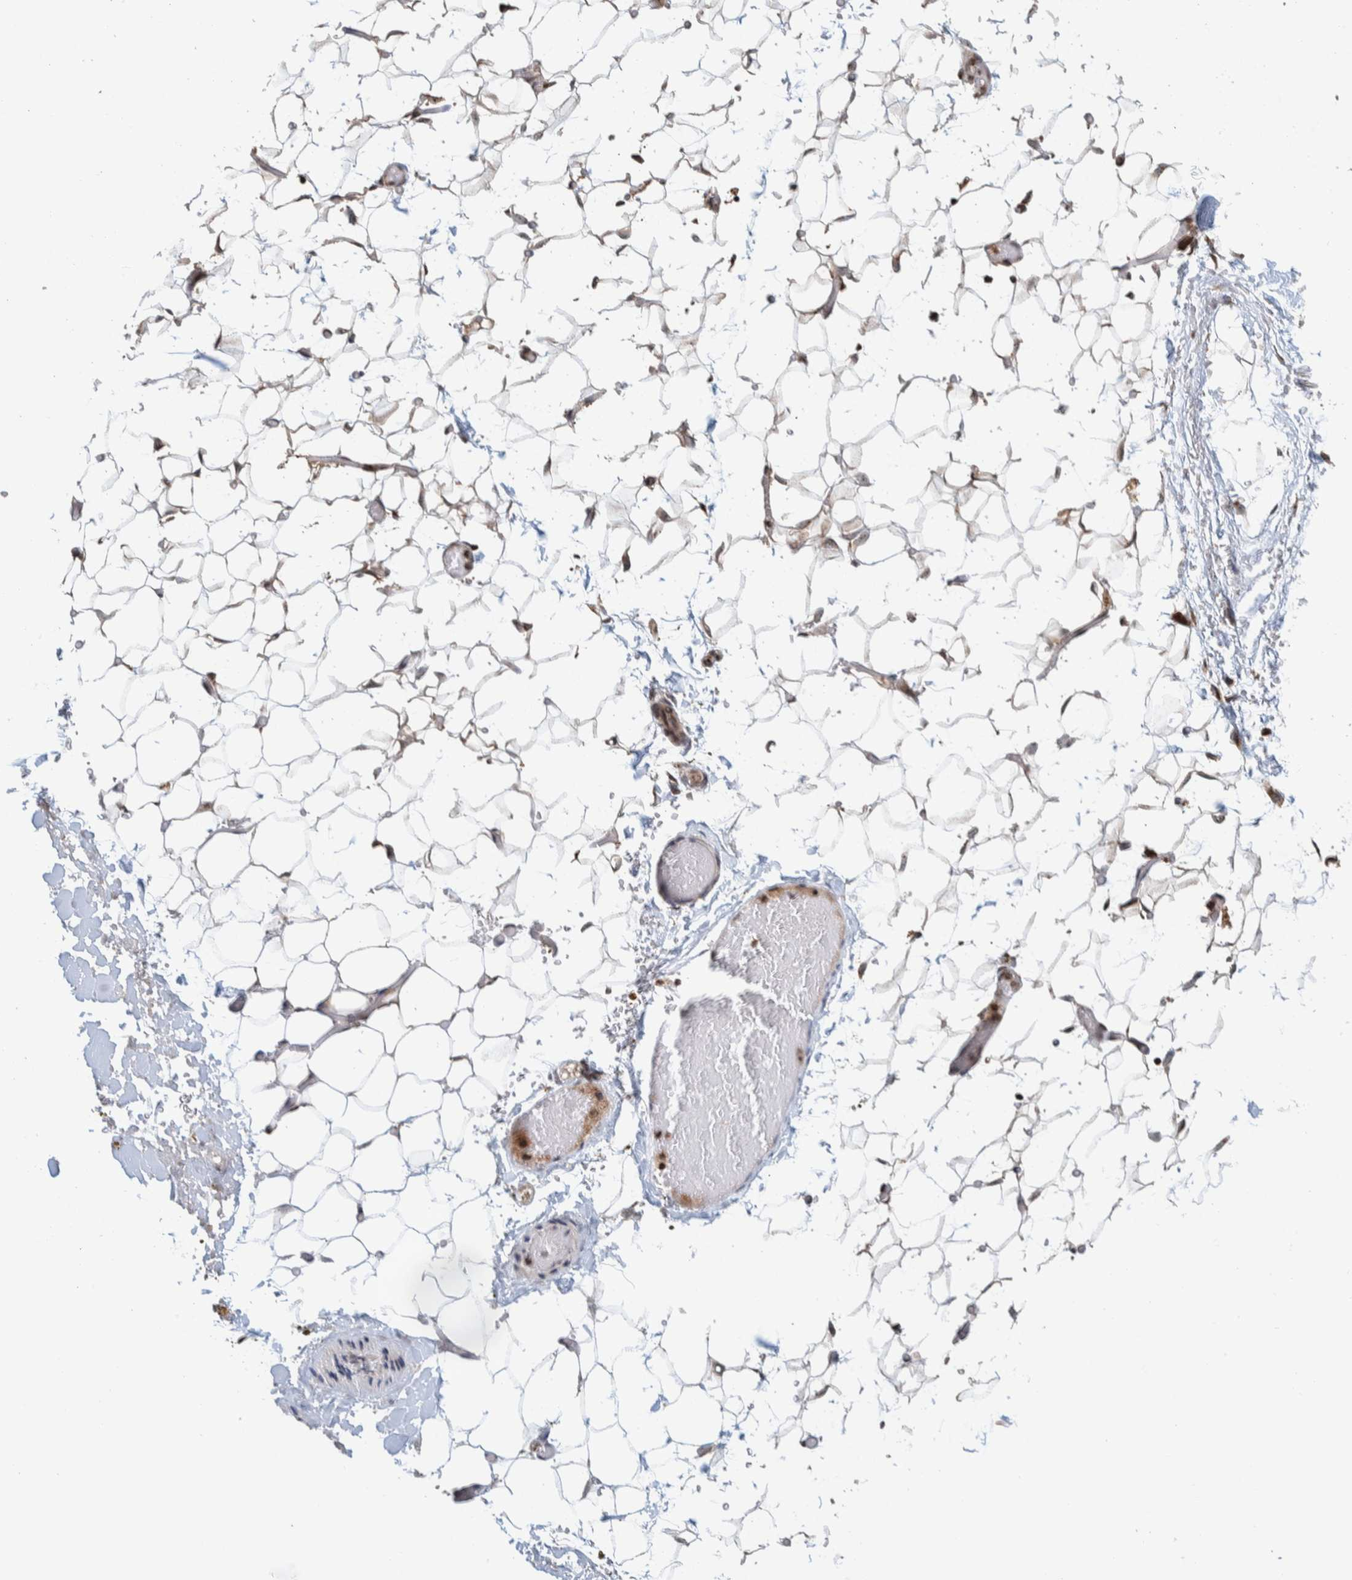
{"staining": {"intensity": "weak", "quantity": ">75%", "location": "nuclear"}, "tissue": "adipose tissue", "cell_type": "Adipocytes", "image_type": "normal", "snomed": [{"axis": "morphology", "description": "Normal tissue, NOS"}, {"axis": "topography", "description": "Kidney"}, {"axis": "topography", "description": "Peripheral nerve tissue"}], "caption": "IHC staining of unremarkable adipose tissue, which shows low levels of weak nuclear expression in about >75% of adipocytes indicating weak nuclear protein staining. The staining was performed using DAB (3,3'-diaminobenzidine) (brown) for protein detection and nuclei were counterstained in hematoxylin (blue).", "gene": "CCDC182", "patient": {"sex": "male", "age": 7}}